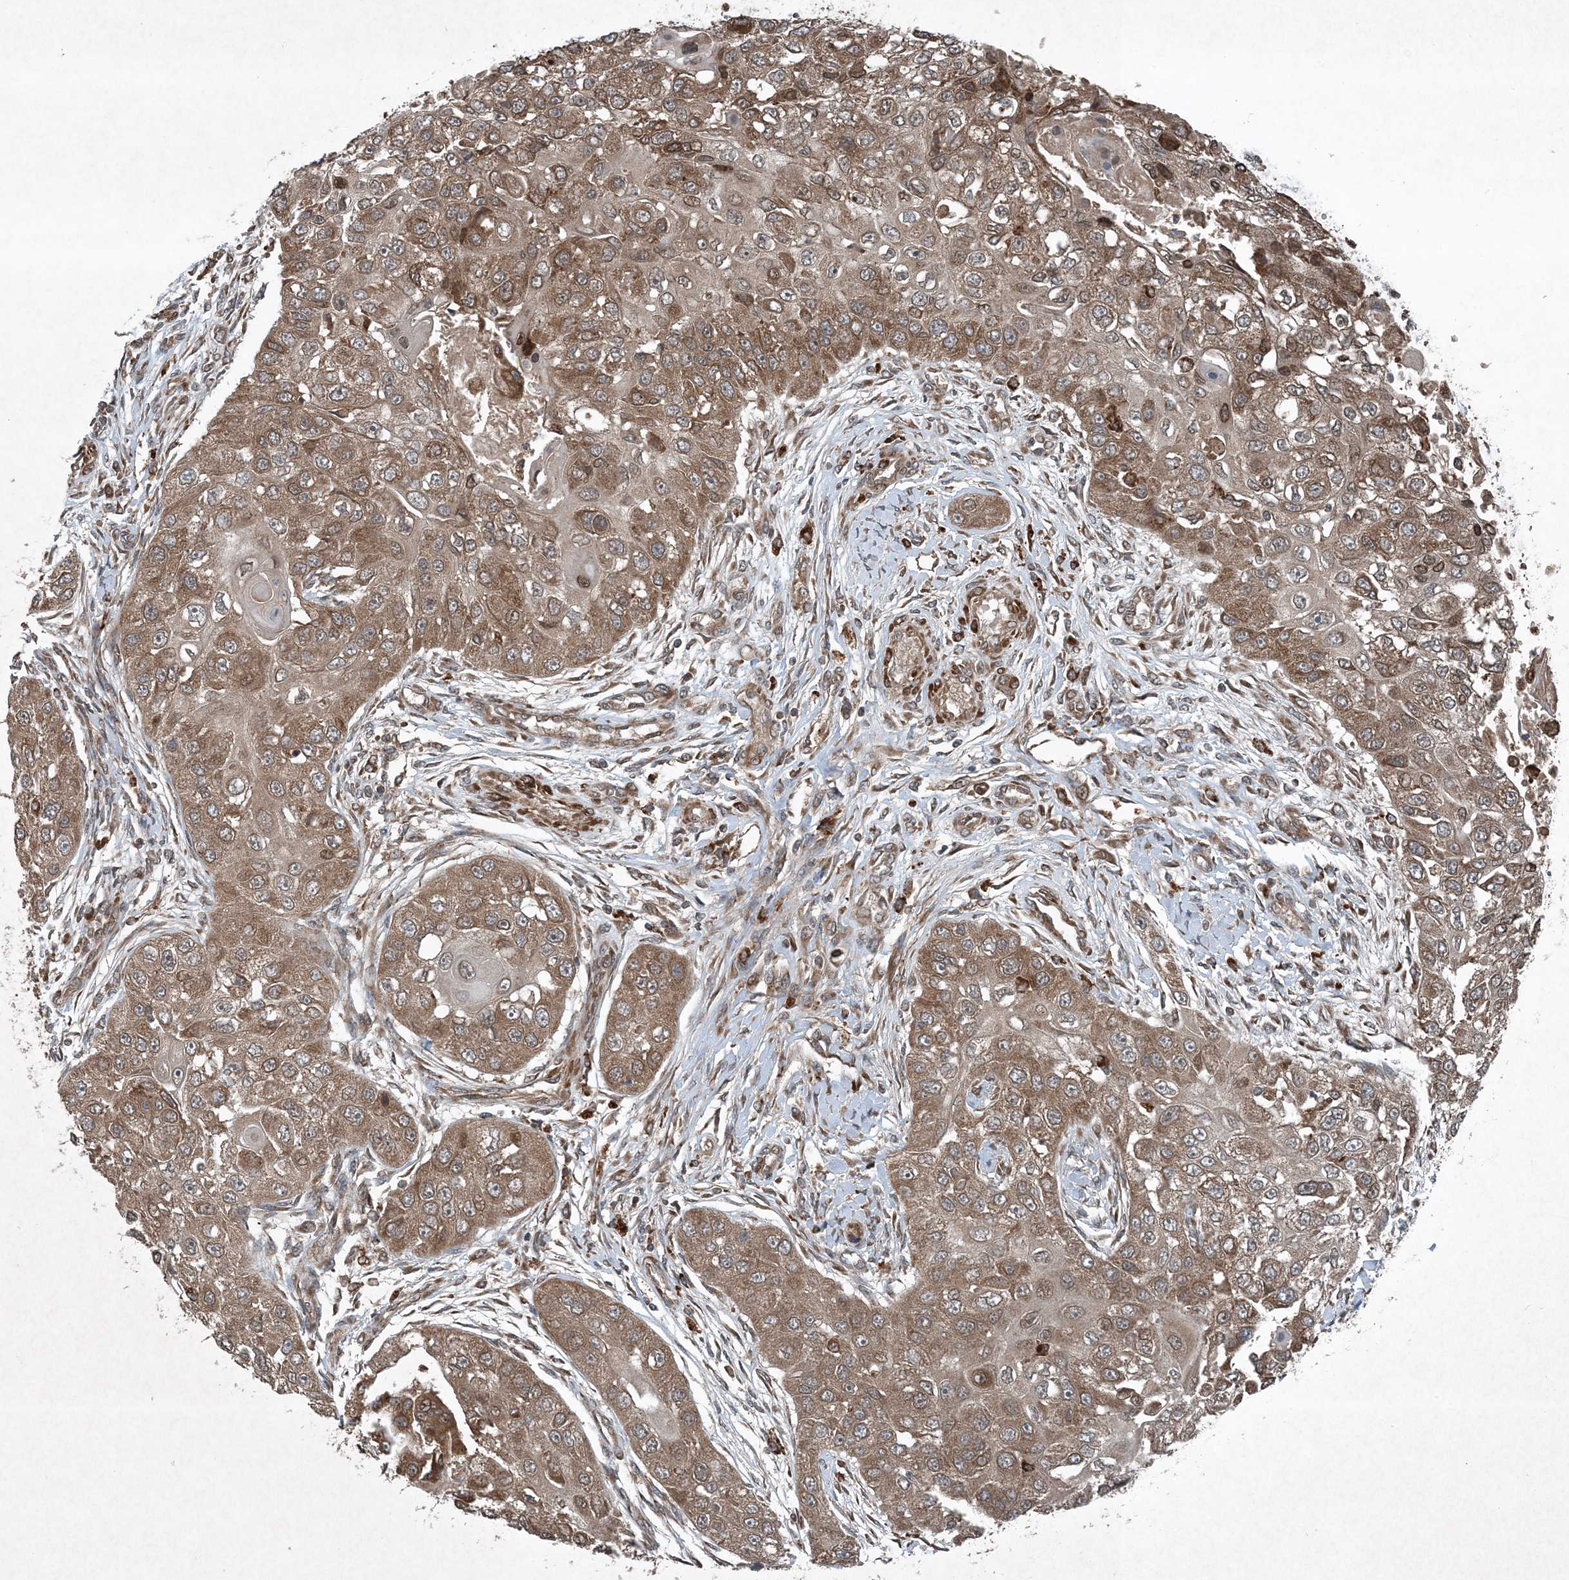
{"staining": {"intensity": "moderate", "quantity": ">75%", "location": "cytoplasmic/membranous"}, "tissue": "head and neck cancer", "cell_type": "Tumor cells", "image_type": "cancer", "snomed": [{"axis": "morphology", "description": "Normal tissue, NOS"}, {"axis": "morphology", "description": "Squamous cell carcinoma, NOS"}, {"axis": "topography", "description": "Skeletal muscle"}, {"axis": "topography", "description": "Head-Neck"}], "caption": "A micrograph of squamous cell carcinoma (head and neck) stained for a protein displays moderate cytoplasmic/membranous brown staining in tumor cells. (brown staining indicates protein expression, while blue staining denotes nuclei).", "gene": "GNG5", "patient": {"sex": "male", "age": 51}}